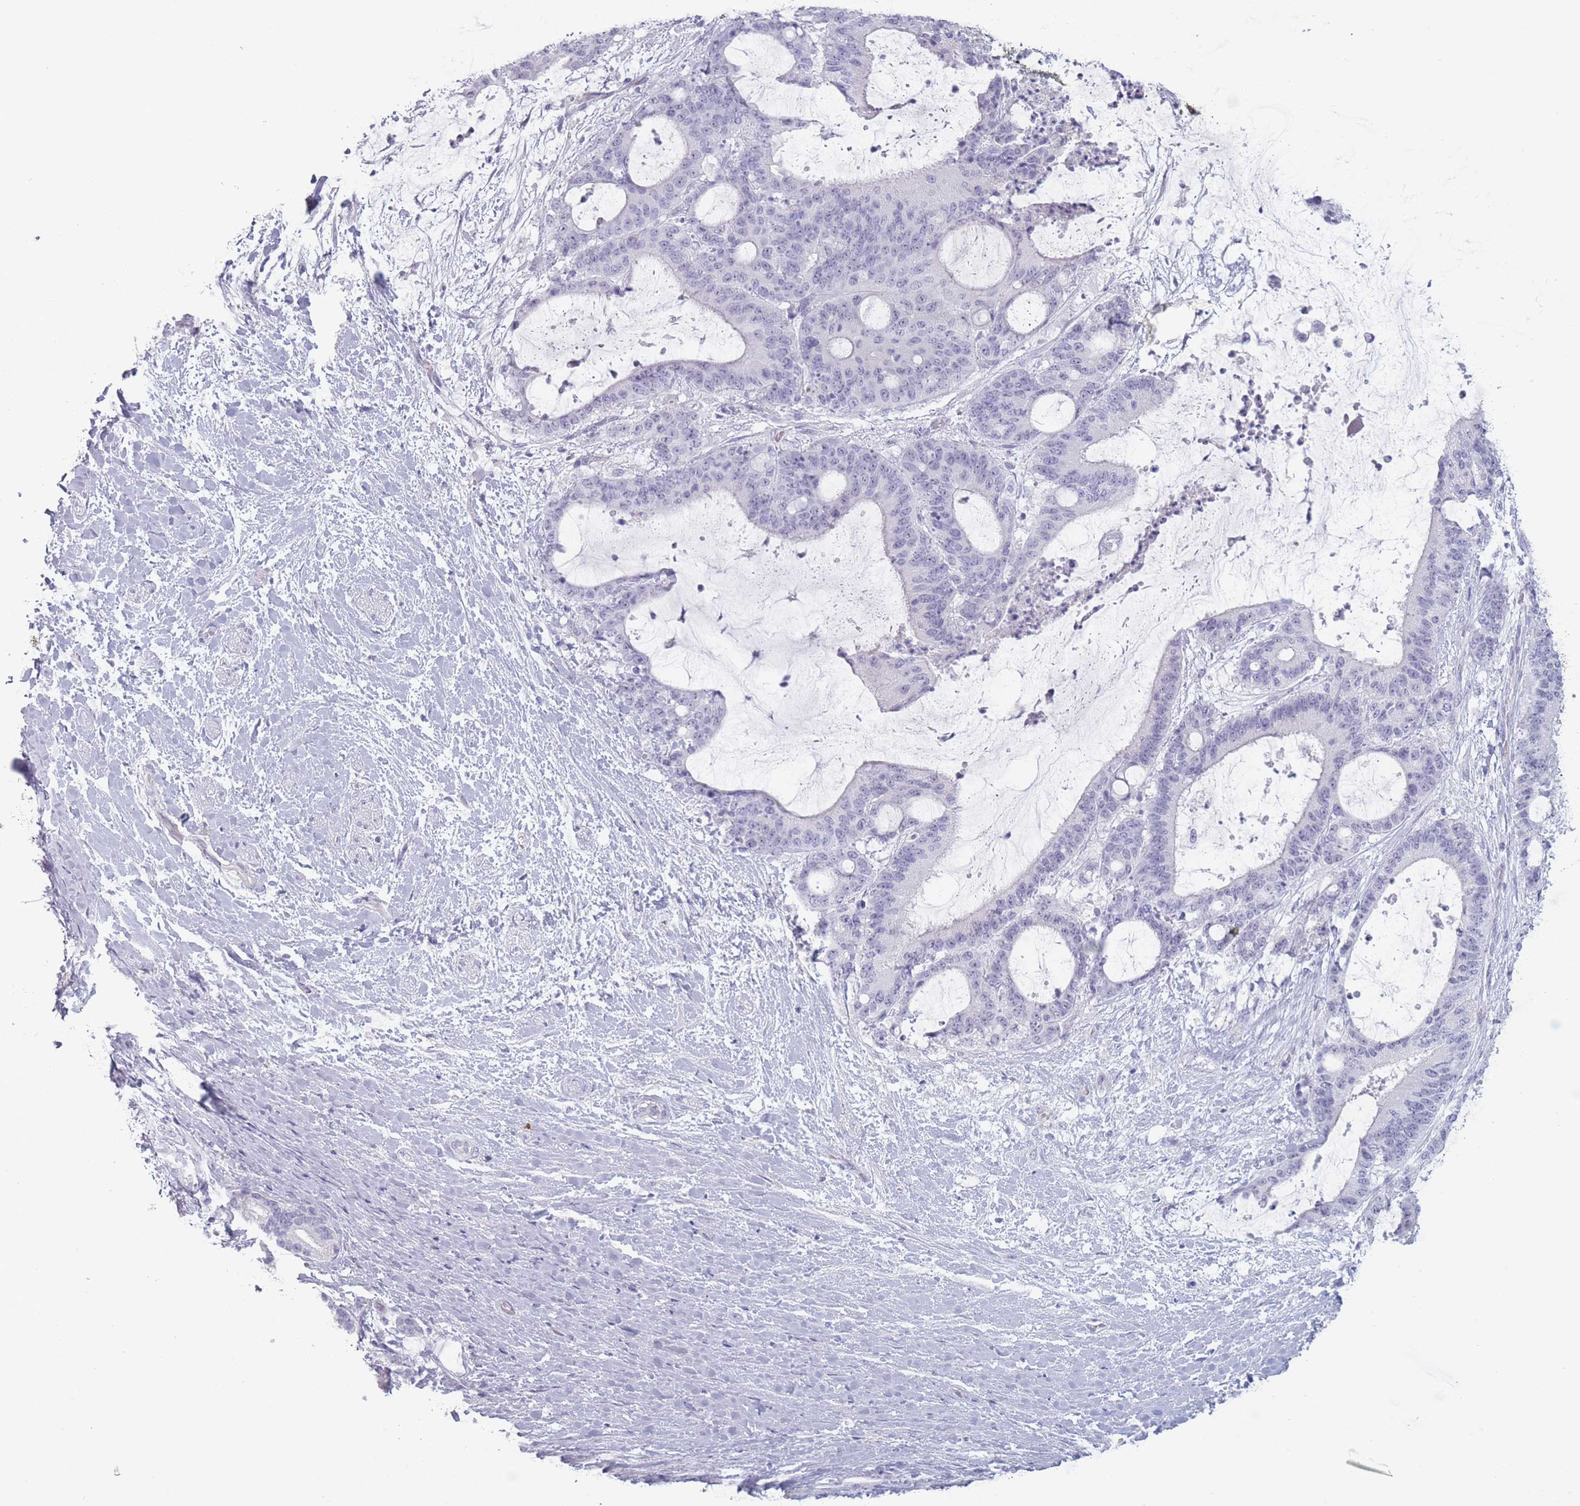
{"staining": {"intensity": "negative", "quantity": "none", "location": "none"}, "tissue": "liver cancer", "cell_type": "Tumor cells", "image_type": "cancer", "snomed": [{"axis": "morphology", "description": "Normal tissue, NOS"}, {"axis": "morphology", "description": "Cholangiocarcinoma"}, {"axis": "topography", "description": "Liver"}, {"axis": "topography", "description": "Peripheral nerve tissue"}], "caption": "The micrograph reveals no staining of tumor cells in liver cancer (cholangiocarcinoma).", "gene": "ROS1", "patient": {"sex": "female", "age": 73}}